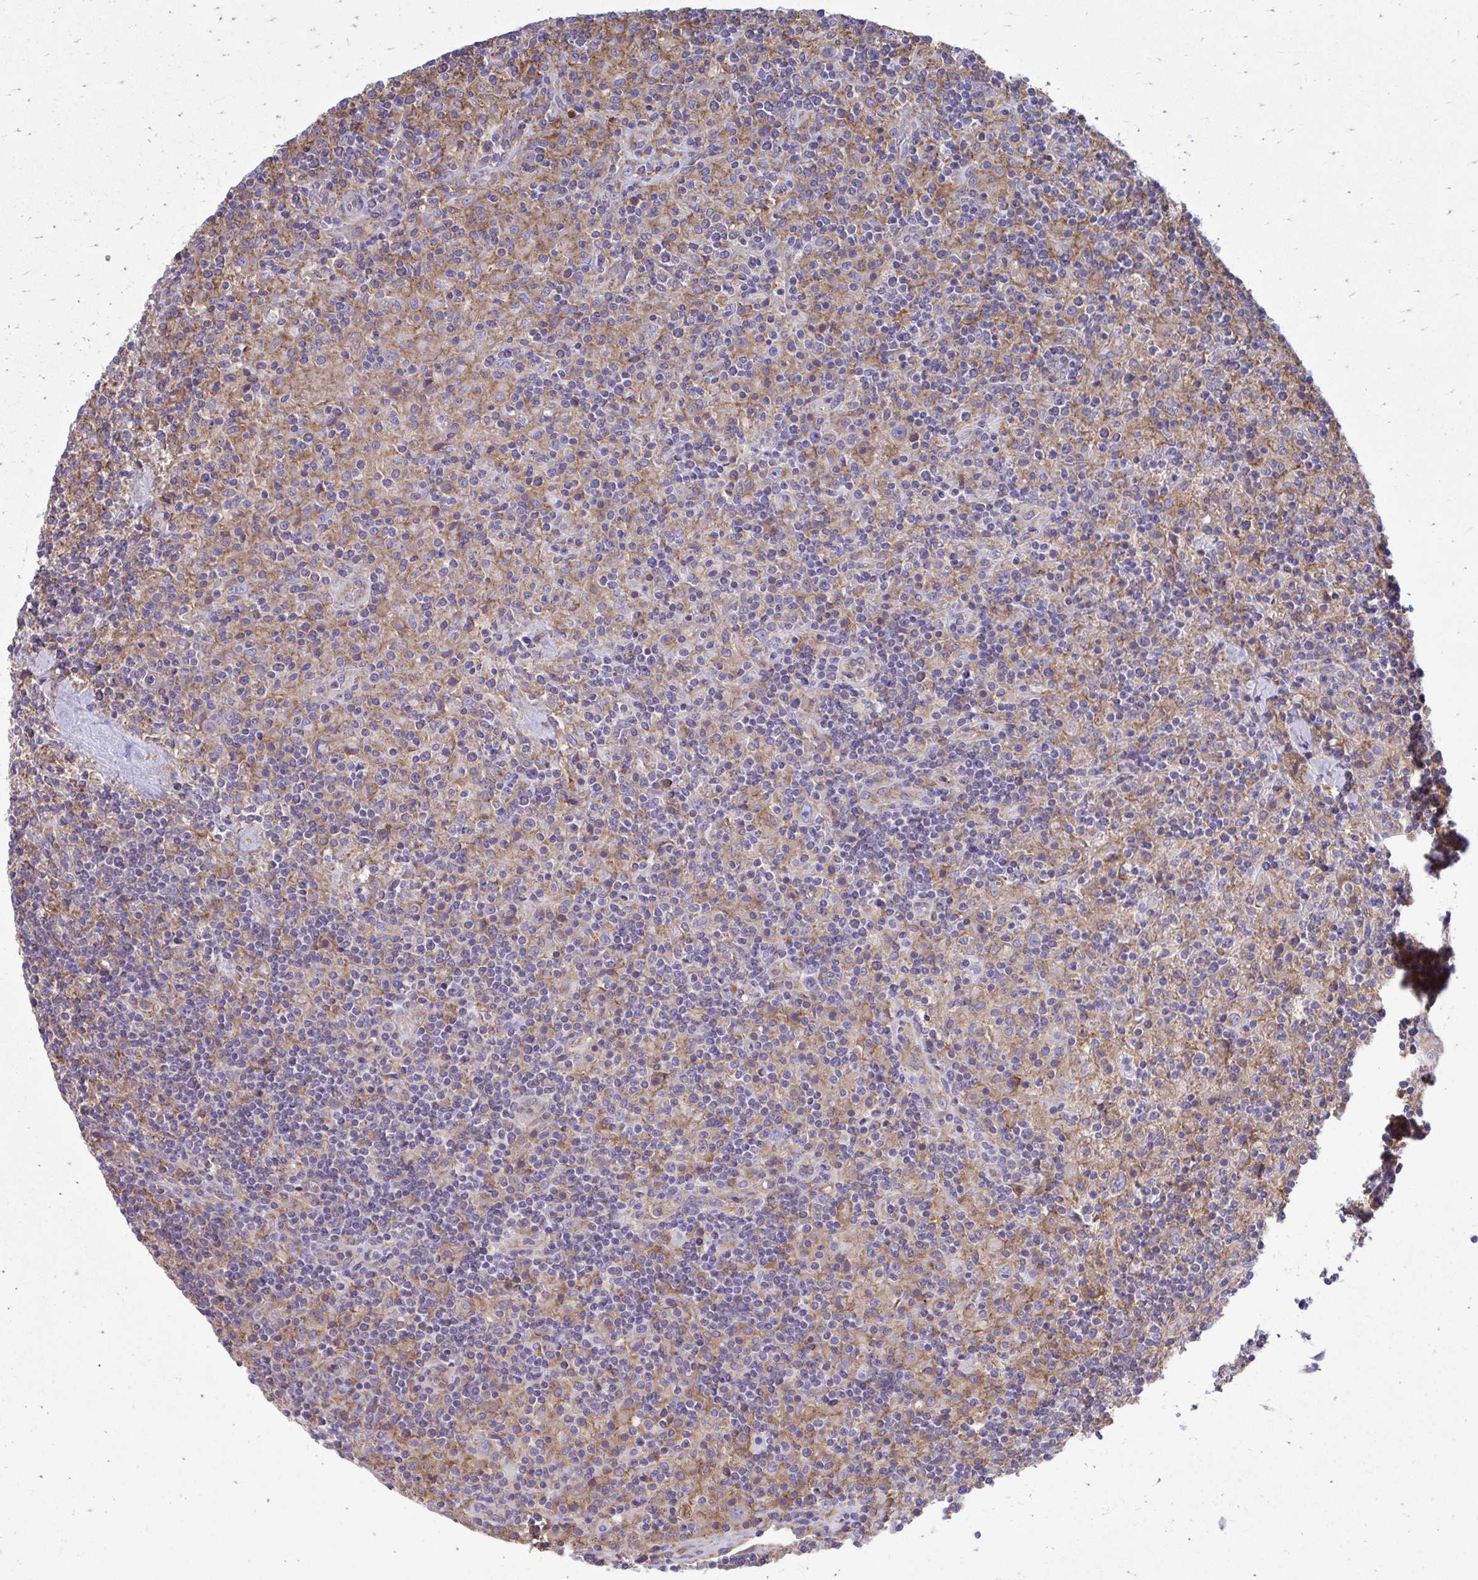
{"staining": {"intensity": "negative", "quantity": "none", "location": "none"}, "tissue": "lymphoma", "cell_type": "Tumor cells", "image_type": "cancer", "snomed": [{"axis": "morphology", "description": "Hodgkin's disease, NOS"}, {"axis": "topography", "description": "Lymph node"}], "caption": "Tumor cells show no significant expression in Hodgkin's disease. (Immunohistochemistry (ihc), brightfield microscopy, high magnification).", "gene": "CLTA", "patient": {"sex": "male", "age": 70}}